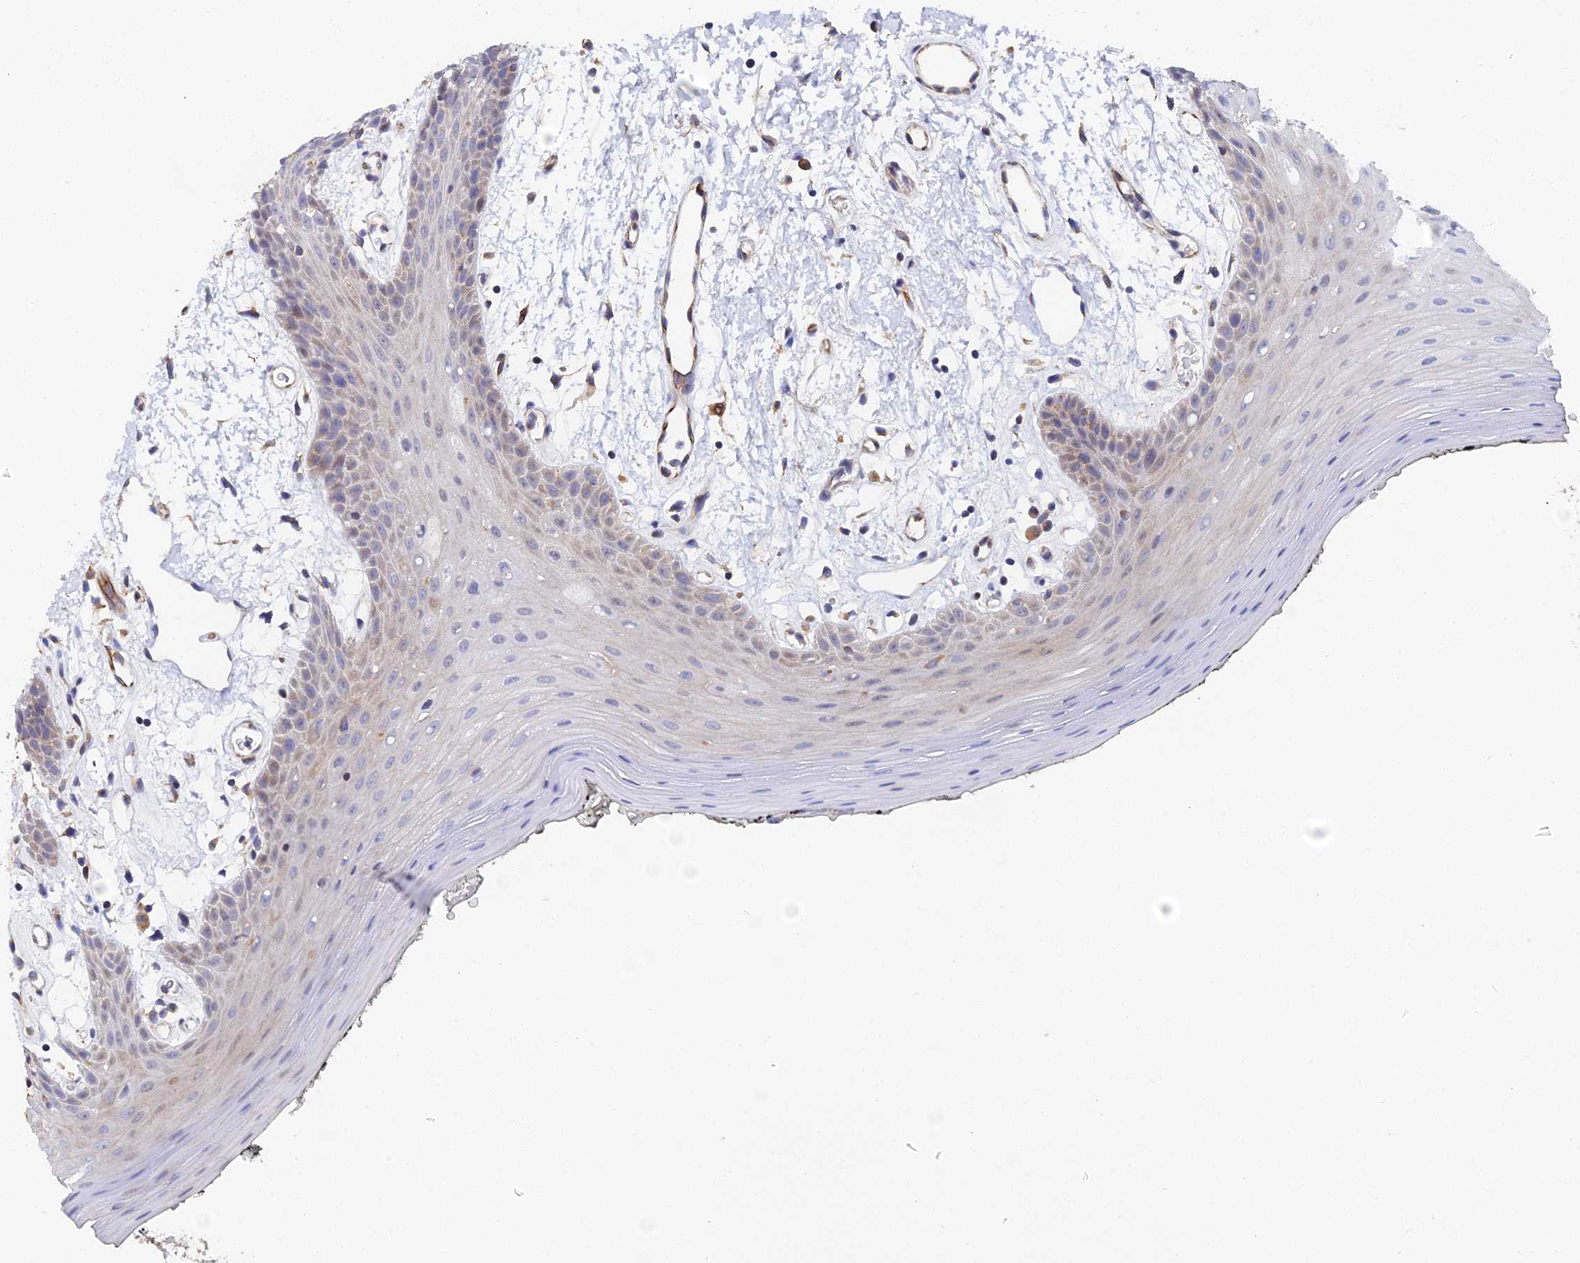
{"staining": {"intensity": "weak", "quantity": "<25%", "location": "cytoplasmic/membranous"}, "tissue": "oral mucosa", "cell_type": "Squamous epithelial cells", "image_type": "normal", "snomed": [{"axis": "morphology", "description": "Normal tissue, NOS"}, {"axis": "topography", "description": "Oral tissue"}, {"axis": "topography", "description": "Tounge, NOS"}], "caption": "Human oral mucosa stained for a protein using immunohistochemistry reveals no positivity in squamous epithelial cells.", "gene": "ENSG00000268674", "patient": {"sex": "female", "age": 59}}